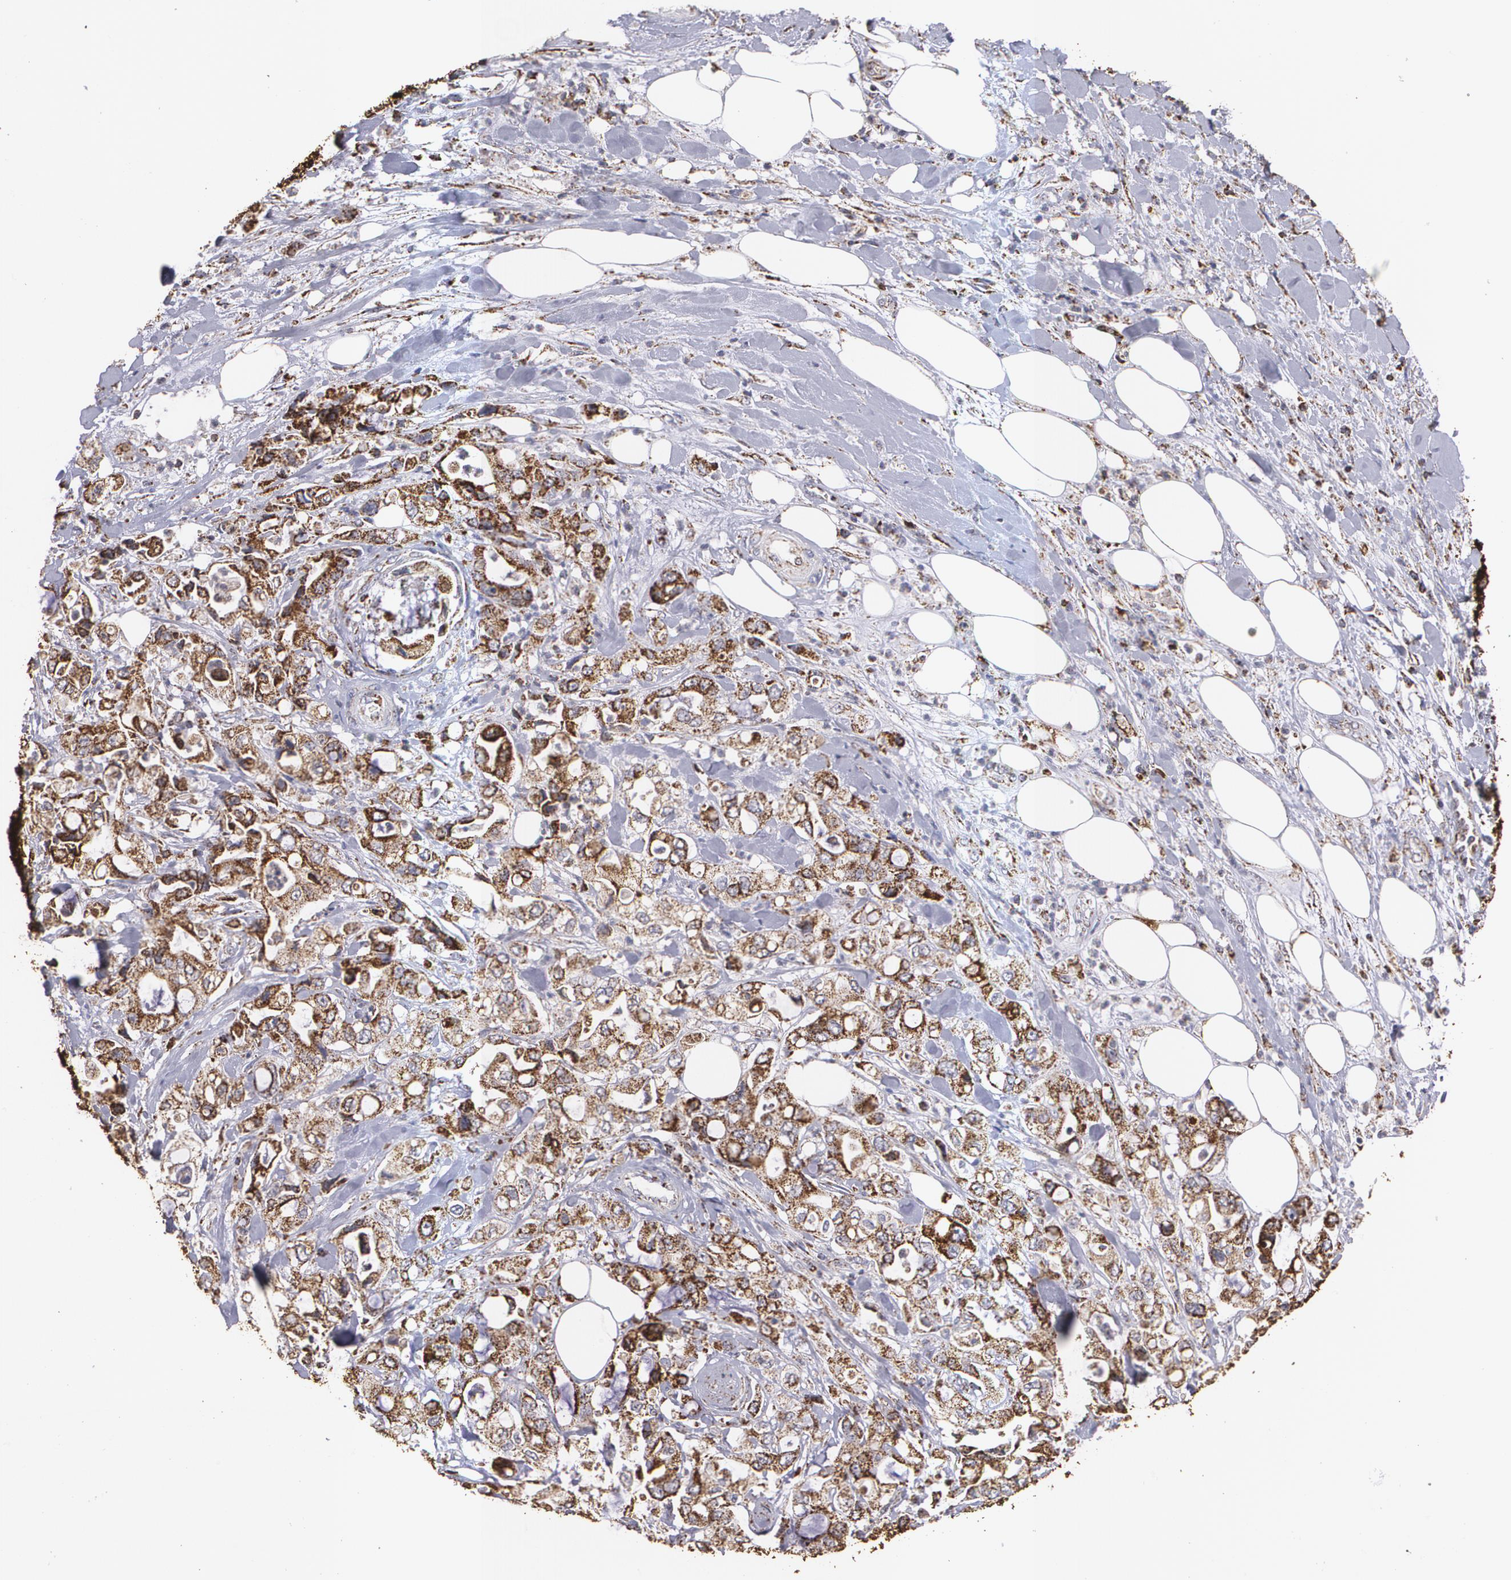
{"staining": {"intensity": "moderate", "quantity": ">75%", "location": "cytoplasmic/membranous"}, "tissue": "pancreatic cancer", "cell_type": "Tumor cells", "image_type": "cancer", "snomed": [{"axis": "morphology", "description": "Adenocarcinoma, NOS"}, {"axis": "topography", "description": "Pancreas"}], "caption": "Protein expression analysis of human adenocarcinoma (pancreatic) reveals moderate cytoplasmic/membranous staining in approximately >75% of tumor cells.", "gene": "HSPD1", "patient": {"sex": "male", "age": 70}}